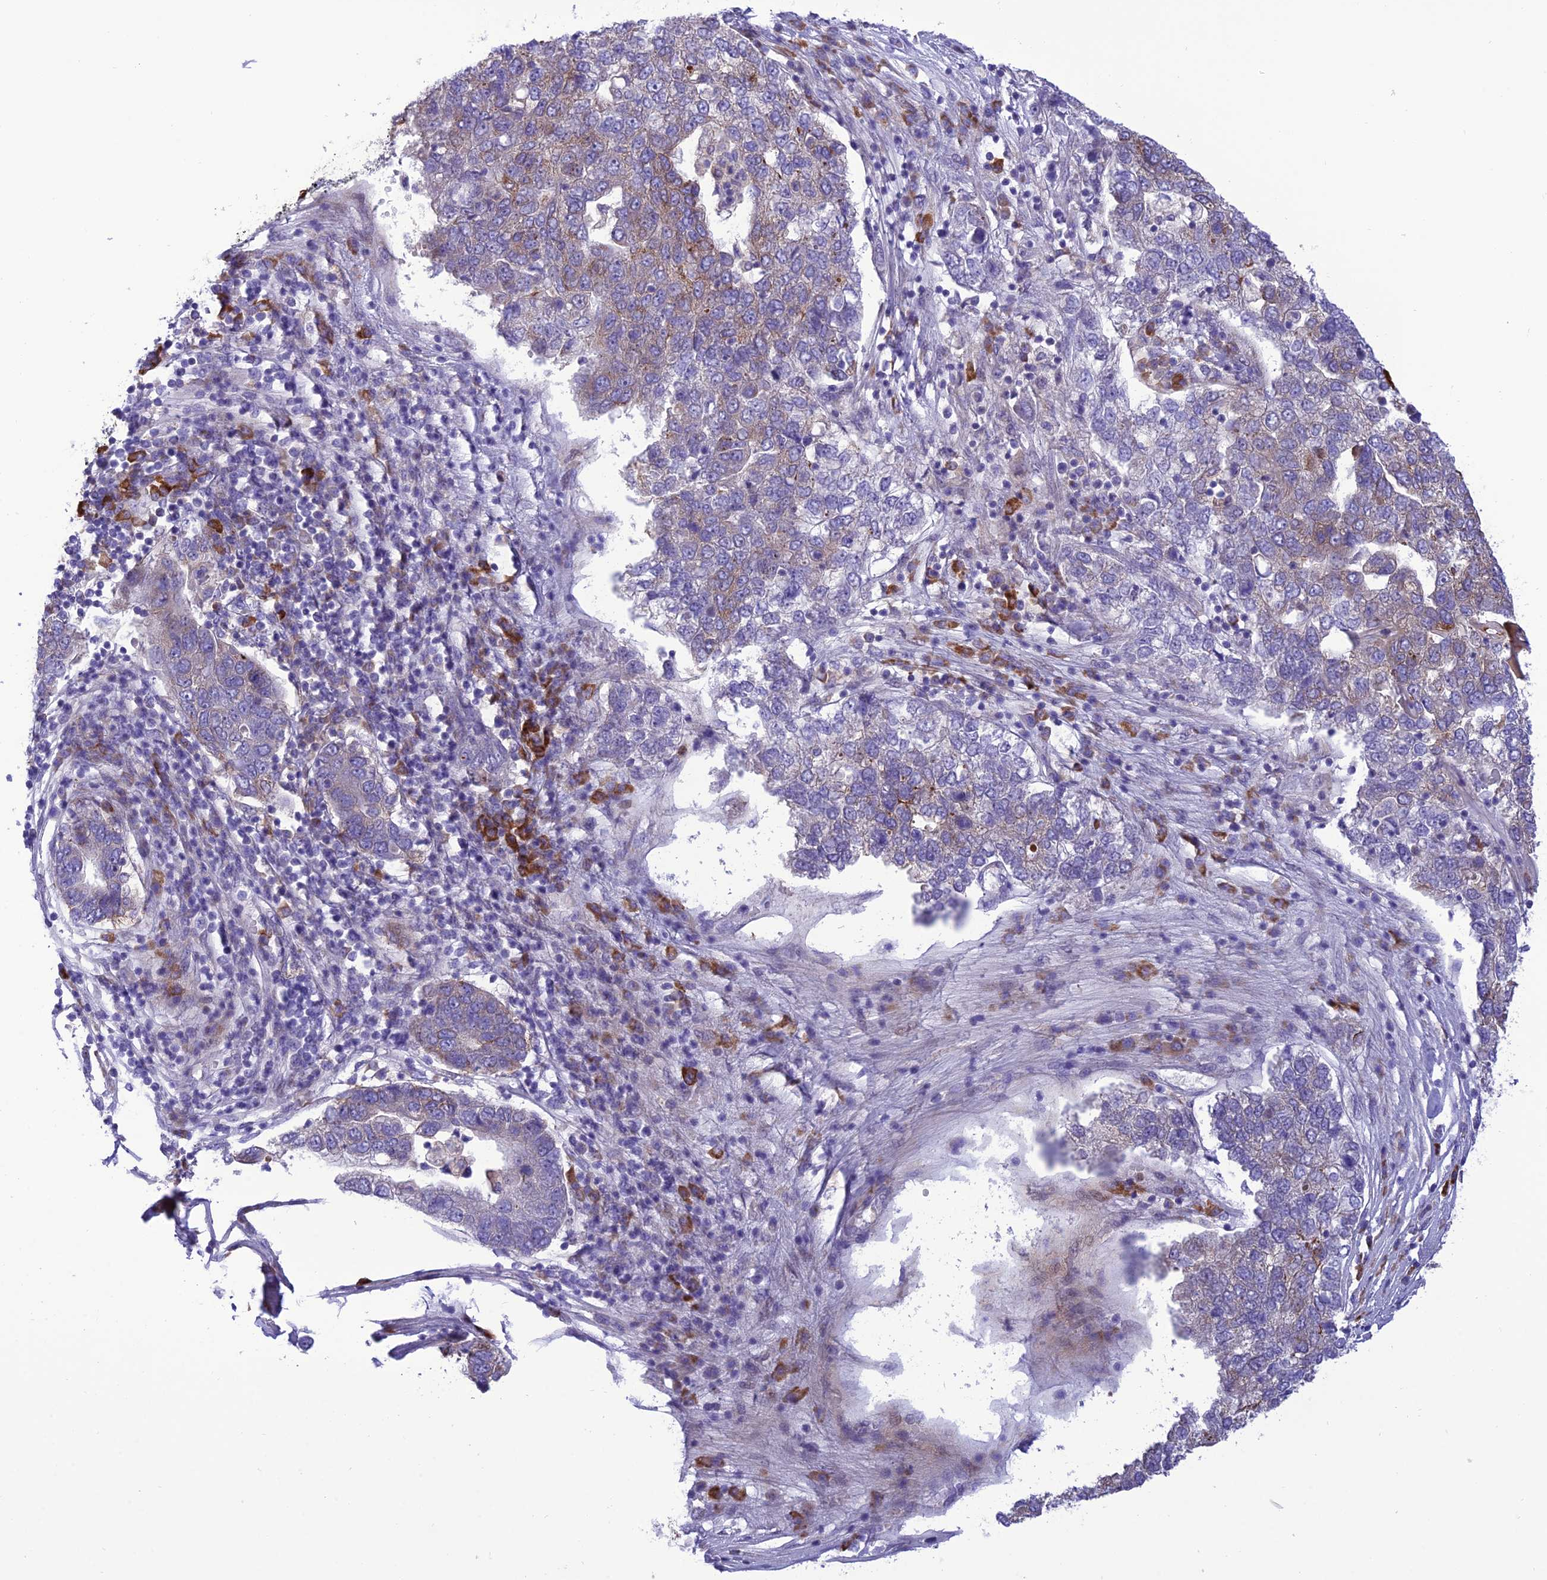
{"staining": {"intensity": "weak", "quantity": "<25%", "location": "cytoplasmic/membranous"}, "tissue": "pancreatic cancer", "cell_type": "Tumor cells", "image_type": "cancer", "snomed": [{"axis": "morphology", "description": "Adenocarcinoma, NOS"}, {"axis": "topography", "description": "Pancreas"}], "caption": "Photomicrograph shows no significant protein staining in tumor cells of adenocarcinoma (pancreatic).", "gene": "JMY", "patient": {"sex": "female", "age": 61}}